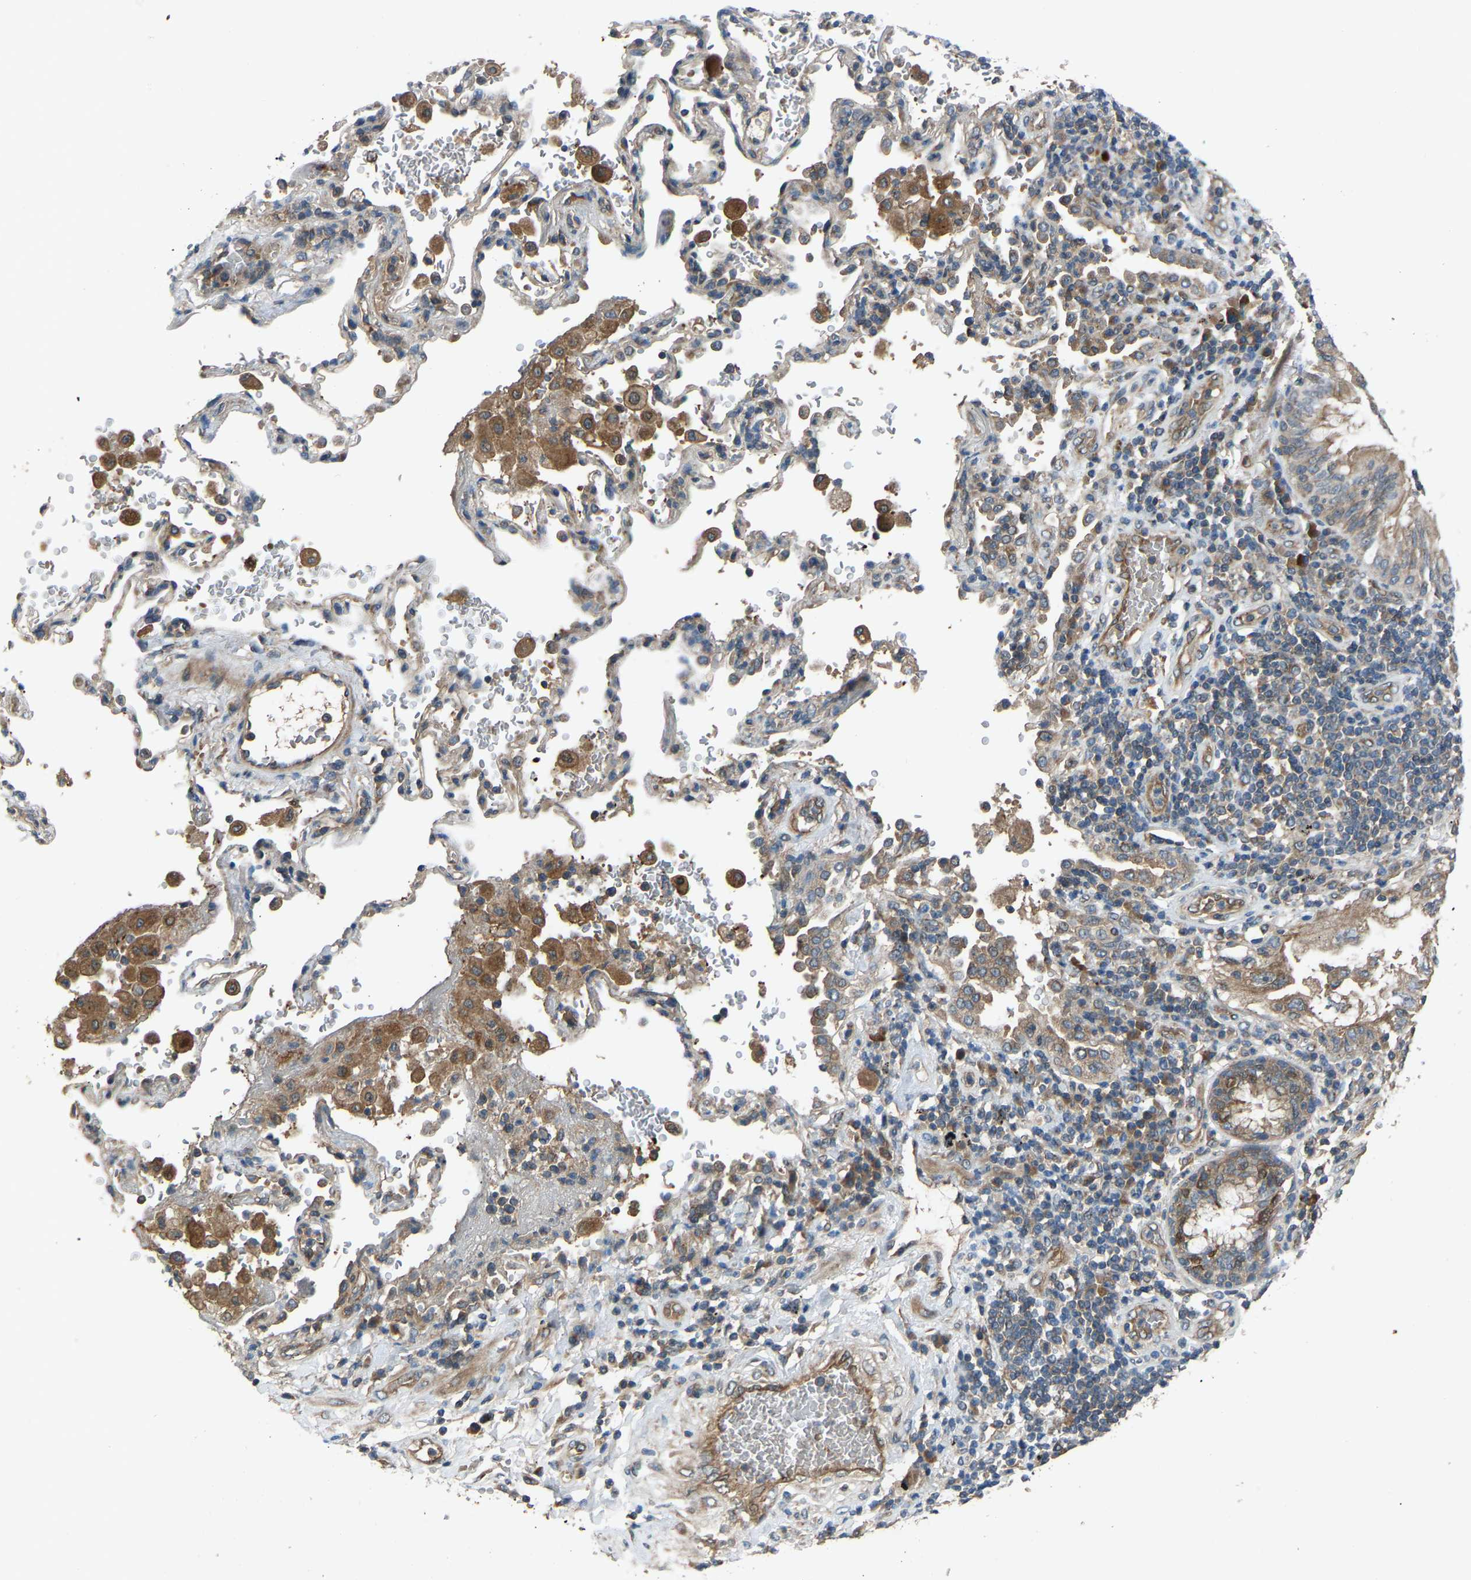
{"staining": {"intensity": "moderate", "quantity": ">75%", "location": "cytoplasmic/membranous"}, "tissue": "lung cancer", "cell_type": "Tumor cells", "image_type": "cancer", "snomed": [{"axis": "morphology", "description": "Adenocarcinoma, NOS"}, {"axis": "topography", "description": "Lung"}], "caption": "Human lung cancer (adenocarcinoma) stained with a protein marker displays moderate staining in tumor cells.", "gene": "GAS2L1", "patient": {"sex": "male", "age": 64}}